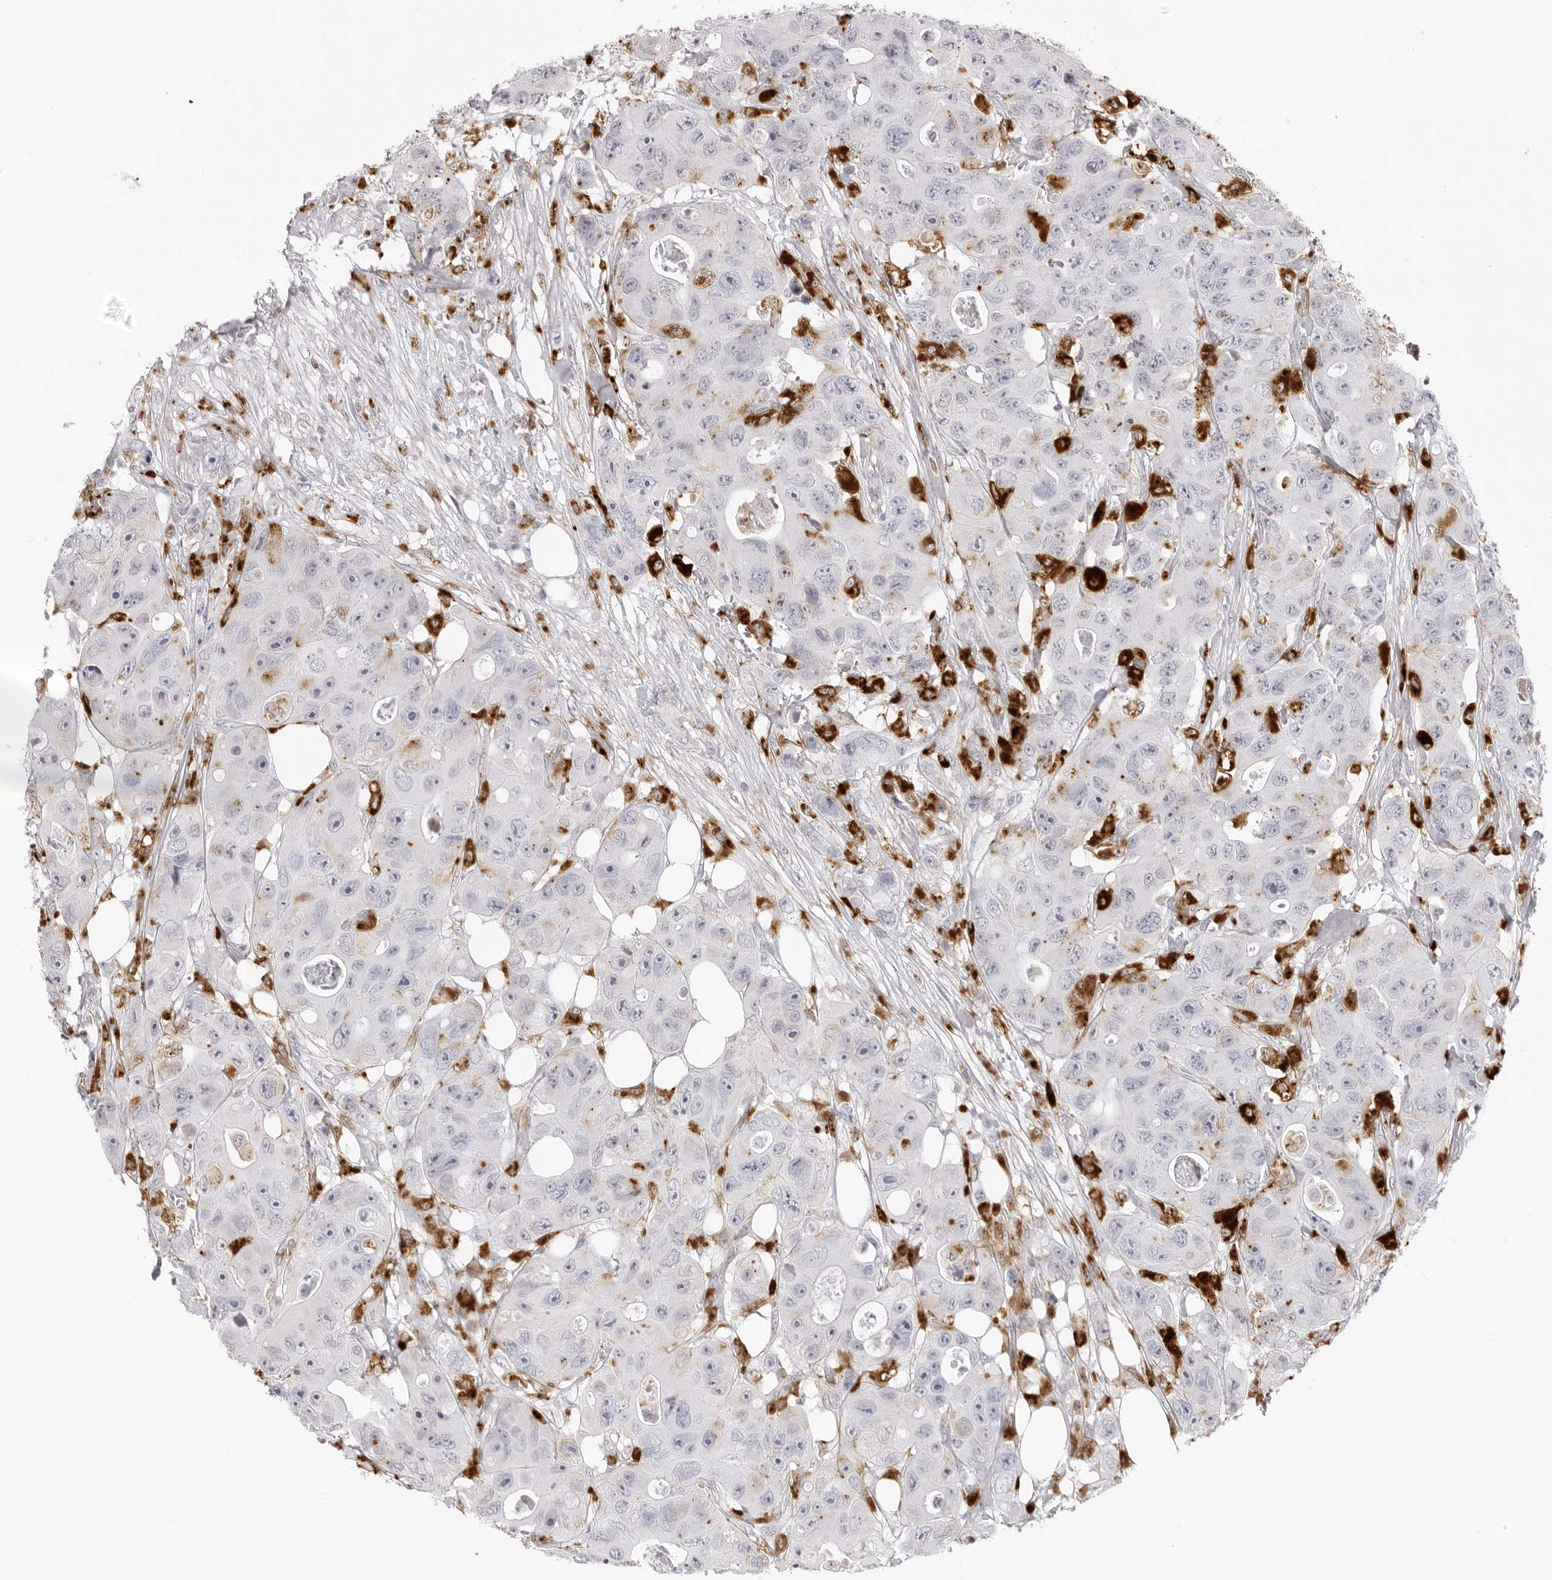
{"staining": {"intensity": "negative", "quantity": "none", "location": "none"}, "tissue": "colorectal cancer", "cell_type": "Tumor cells", "image_type": "cancer", "snomed": [{"axis": "morphology", "description": "Adenocarcinoma, NOS"}, {"axis": "topography", "description": "Colon"}], "caption": "This is an immunohistochemistry (IHC) image of human colorectal adenocarcinoma. There is no staining in tumor cells.", "gene": "IL25", "patient": {"sex": "female", "age": 46}}